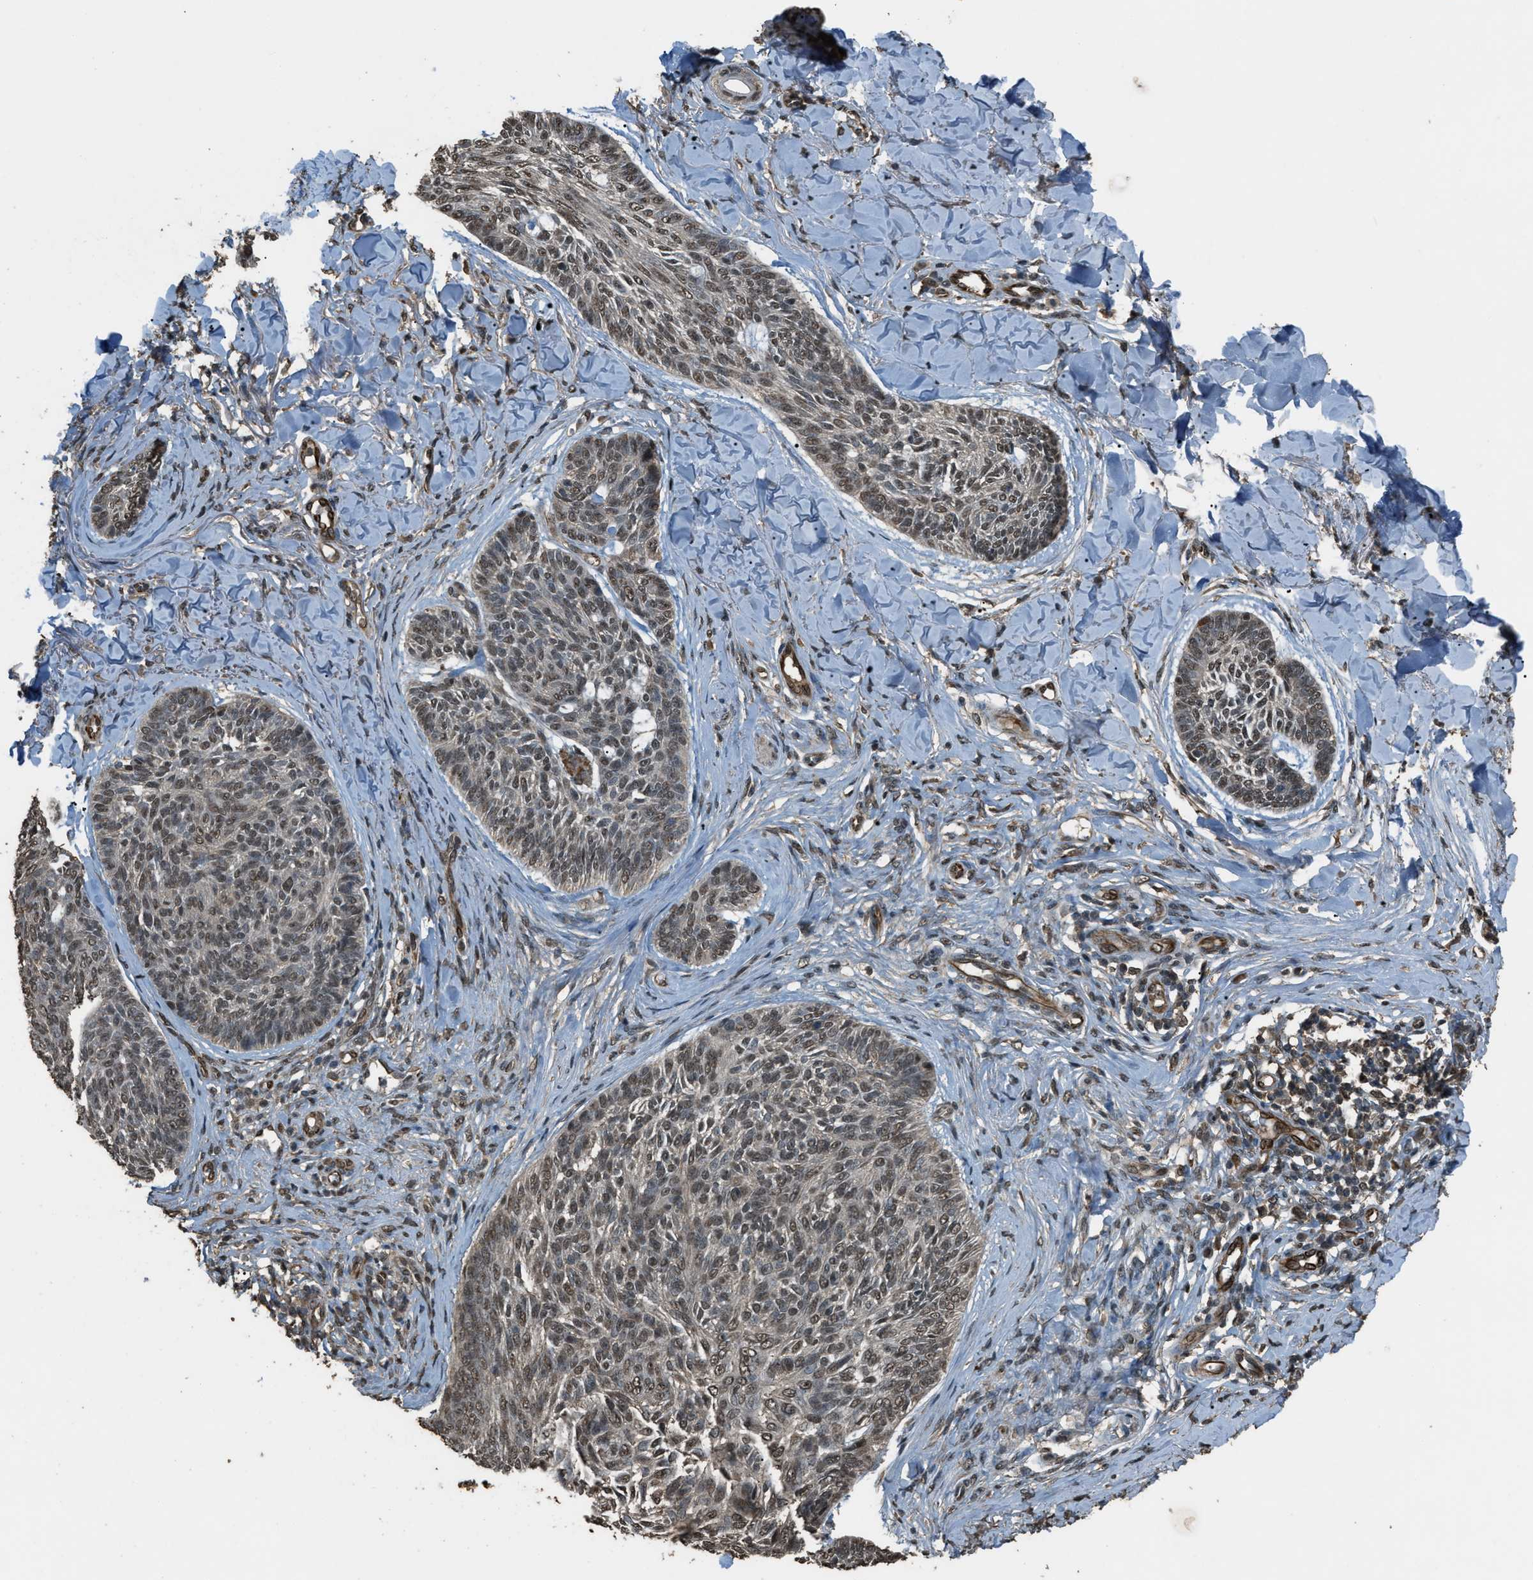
{"staining": {"intensity": "weak", "quantity": ">75%", "location": "nuclear"}, "tissue": "skin cancer", "cell_type": "Tumor cells", "image_type": "cancer", "snomed": [{"axis": "morphology", "description": "Basal cell carcinoma"}, {"axis": "topography", "description": "Skin"}], "caption": "Basal cell carcinoma (skin) stained with DAB (3,3'-diaminobenzidine) immunohistochemistry exhibits low levels of weak nuclear positivity in approximately >75% of tumor cells. (IHC, brightfield microscopy, high magnification).", "gene": "SERTAD2", "patient": {"sex": "male", "age": 43}}